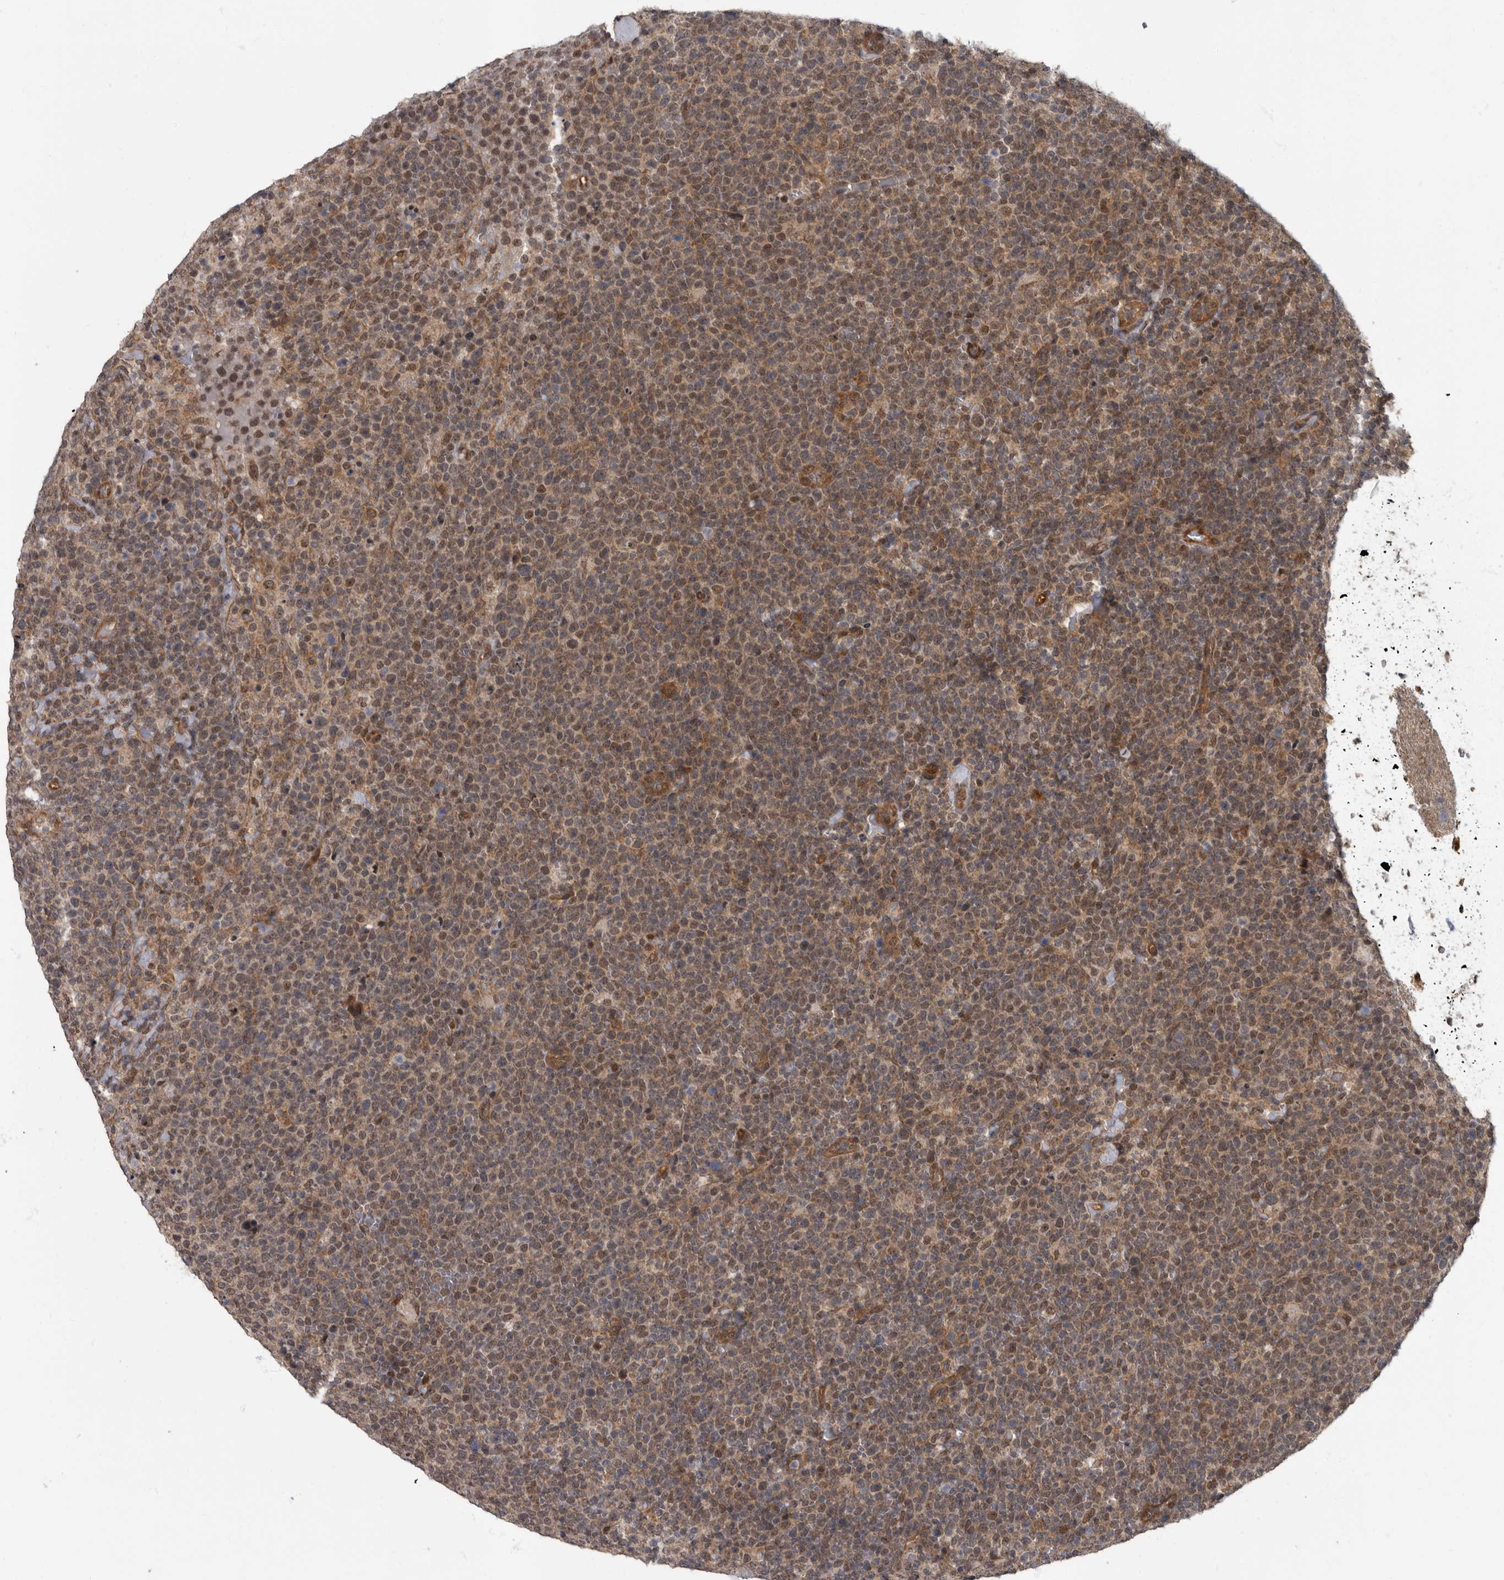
{"staining": {"intensity": "weak", "quantity": "25%-75%", "location": "nuclear"}, "tissue": "lymphoma", "cell_type": "Tumor cells", "image_type": "cancer", "snomed": [{"axis": "morphology", "description": "Malignant lymphoma, non-Hodgkin's type, High grade"}, {"axis": "topography", "description": "Lymph node"}], "caption": "Malignant lymphoma, non-Hodgkin's type (high-grade) stained with a protein marker exhibits weak staining in tumor cells.", "gene": "VPS50", "patient": {"sex": "male", "age": 61}}